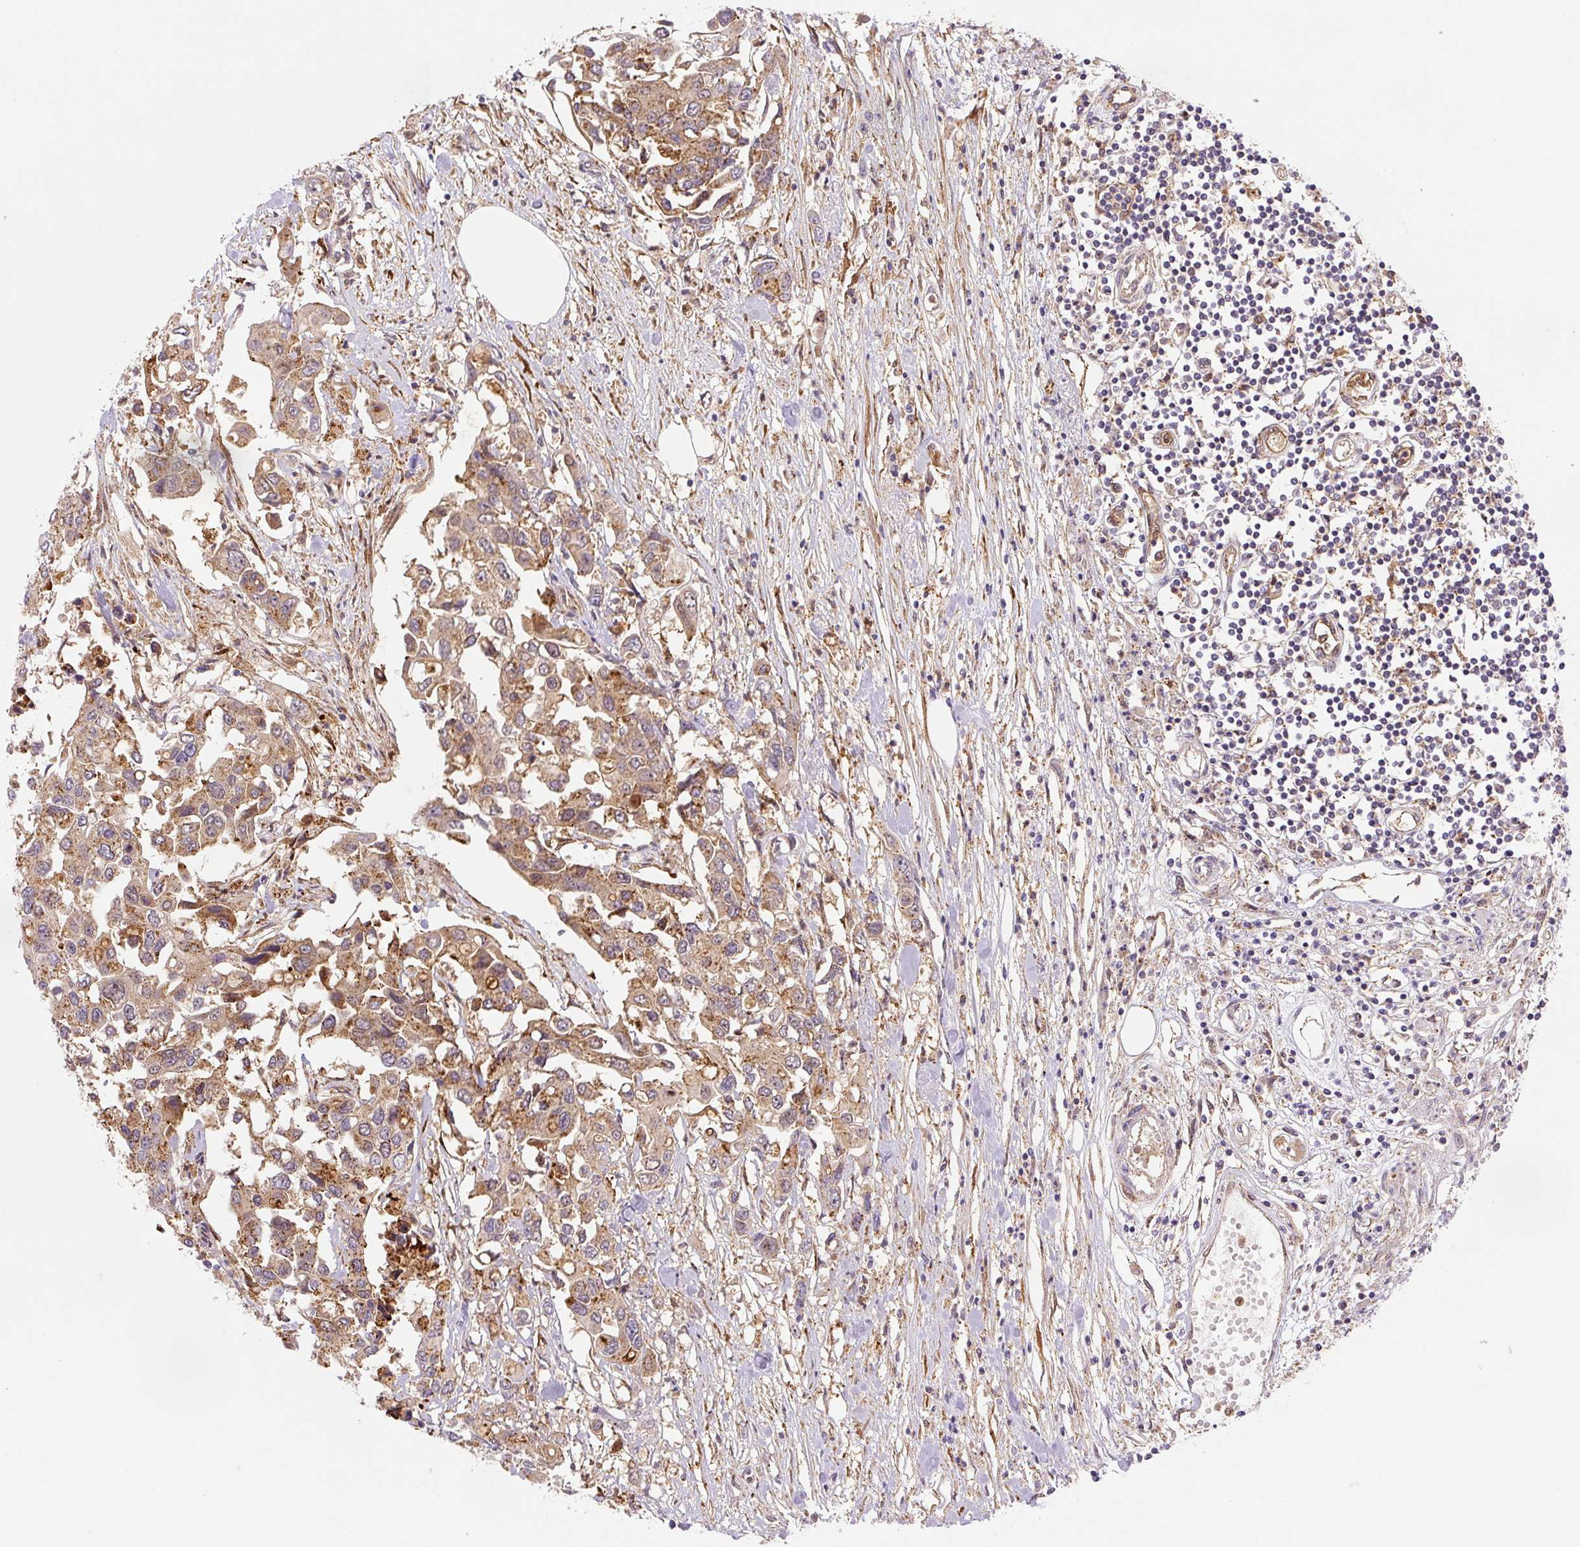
{"staining": {"intensity": "moderate", "quantity": ">75%", "location": "cytoplasmic/membranous"}, "tissue": "colorectal cancer", "cell_type": "Tumor cells", "image_type": "cancer", "snomed": [{"axis": "morphology", "description": "Adenocarcinoma, NOS"}, {"axis": "topography", "description": "Colon"}], "caption": "A micrograph of human adenocarcinoma (colorectal) stained for a protein exhibits moderate cytoplasmic/membranous brown staining in tumor cells.", "gene": "ZSWIM7", "patient": {"sex": "male", "age": 77}}